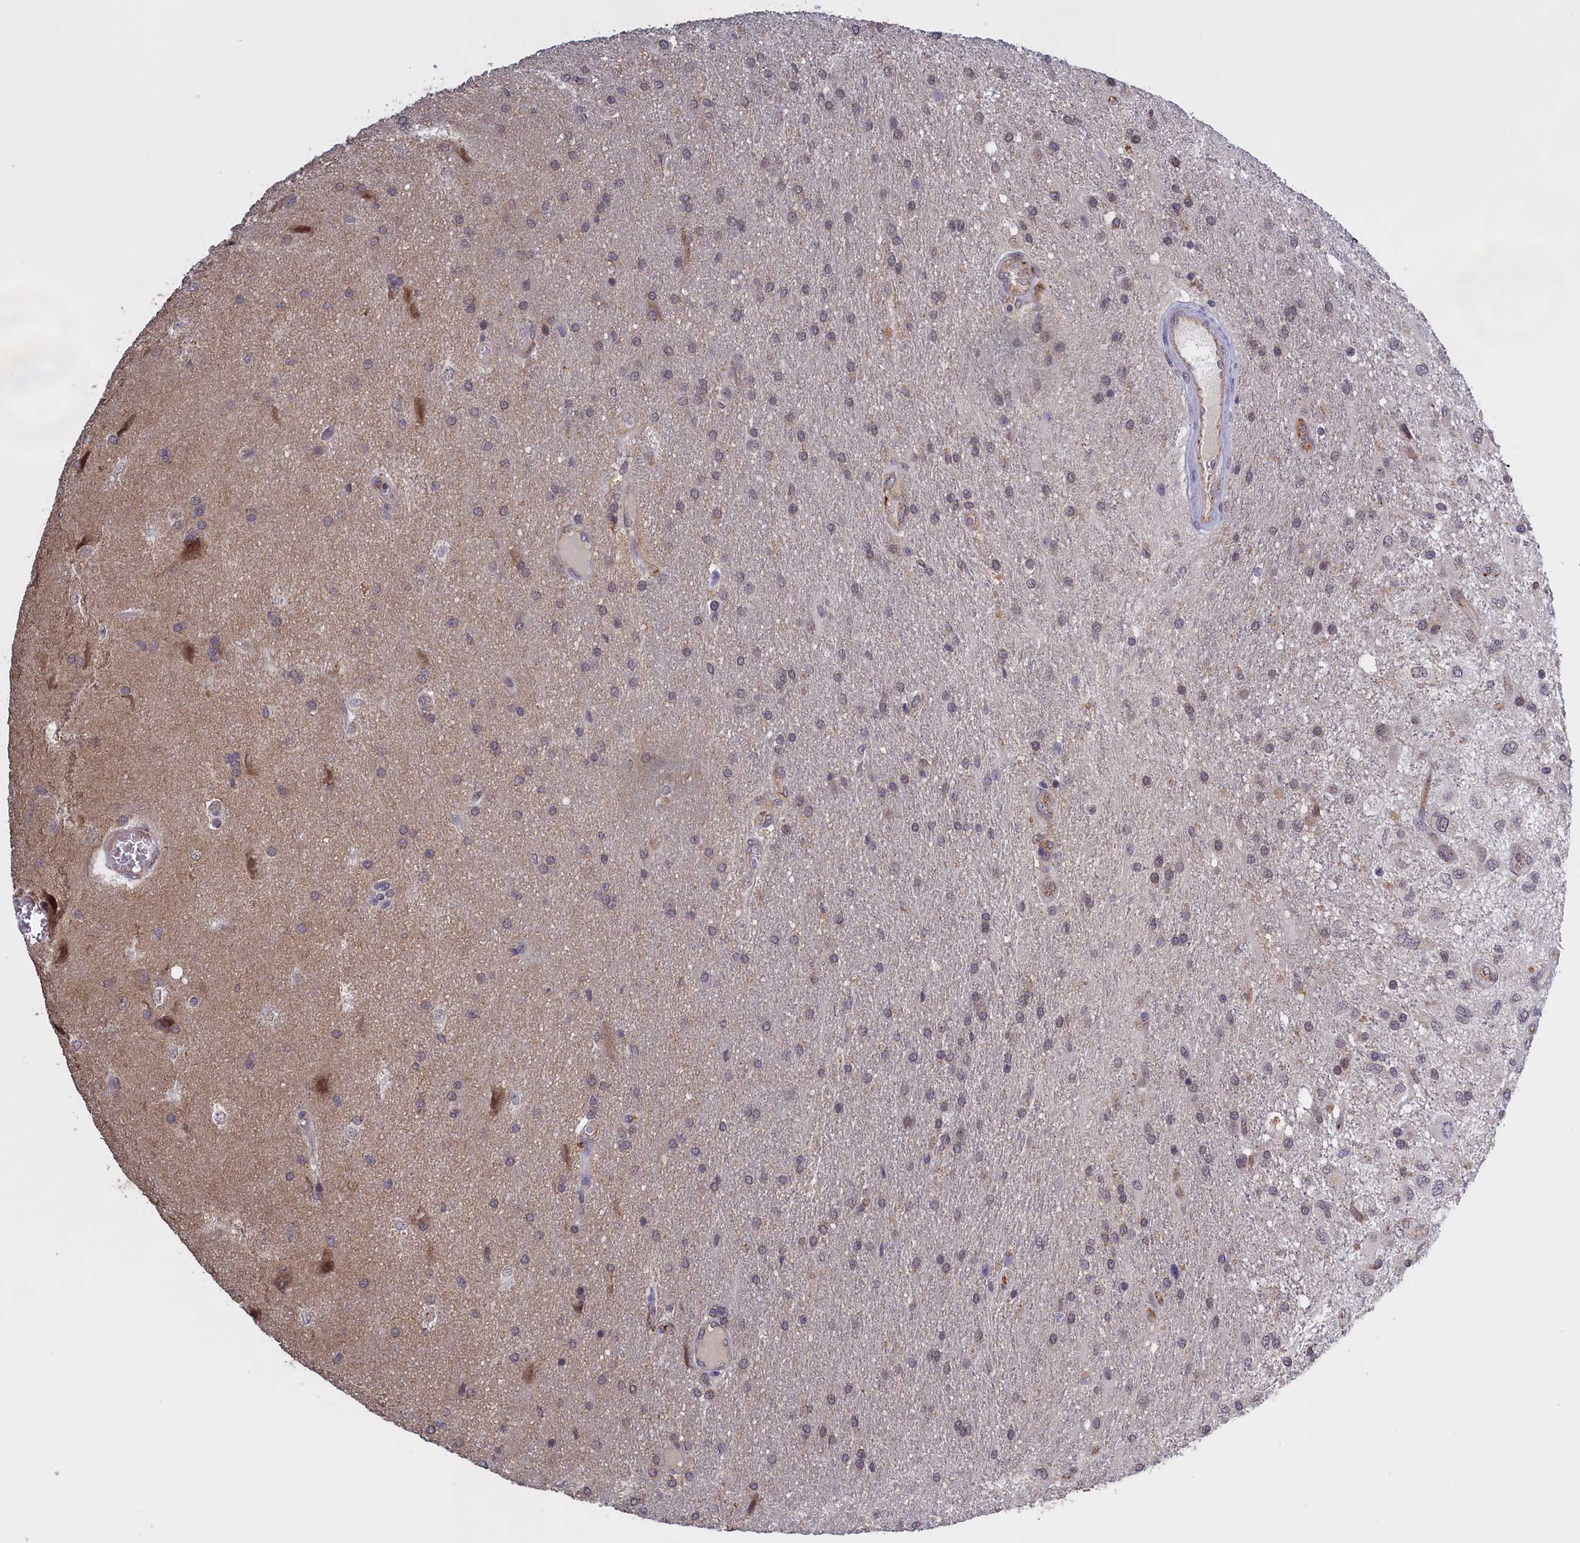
{"staining": {"intensity": "weak", "quantity": "<25%", "location": "cytoplasmic/membranous"}, "tissue": "glioma", "cell_type": "Tumor cells", "image_type": "cancer", "snomed": [{"axis": "morphology", "description": "Glioma, malignant, Low grade"}, {"axis": "topography", "description": "Brain"}], "caption": "DAB immunohistochemical staining of glioma displays no significant expression in tumor cells.", "gene": "COL19A1", "patient": {"sex": "male", "age": 66}}